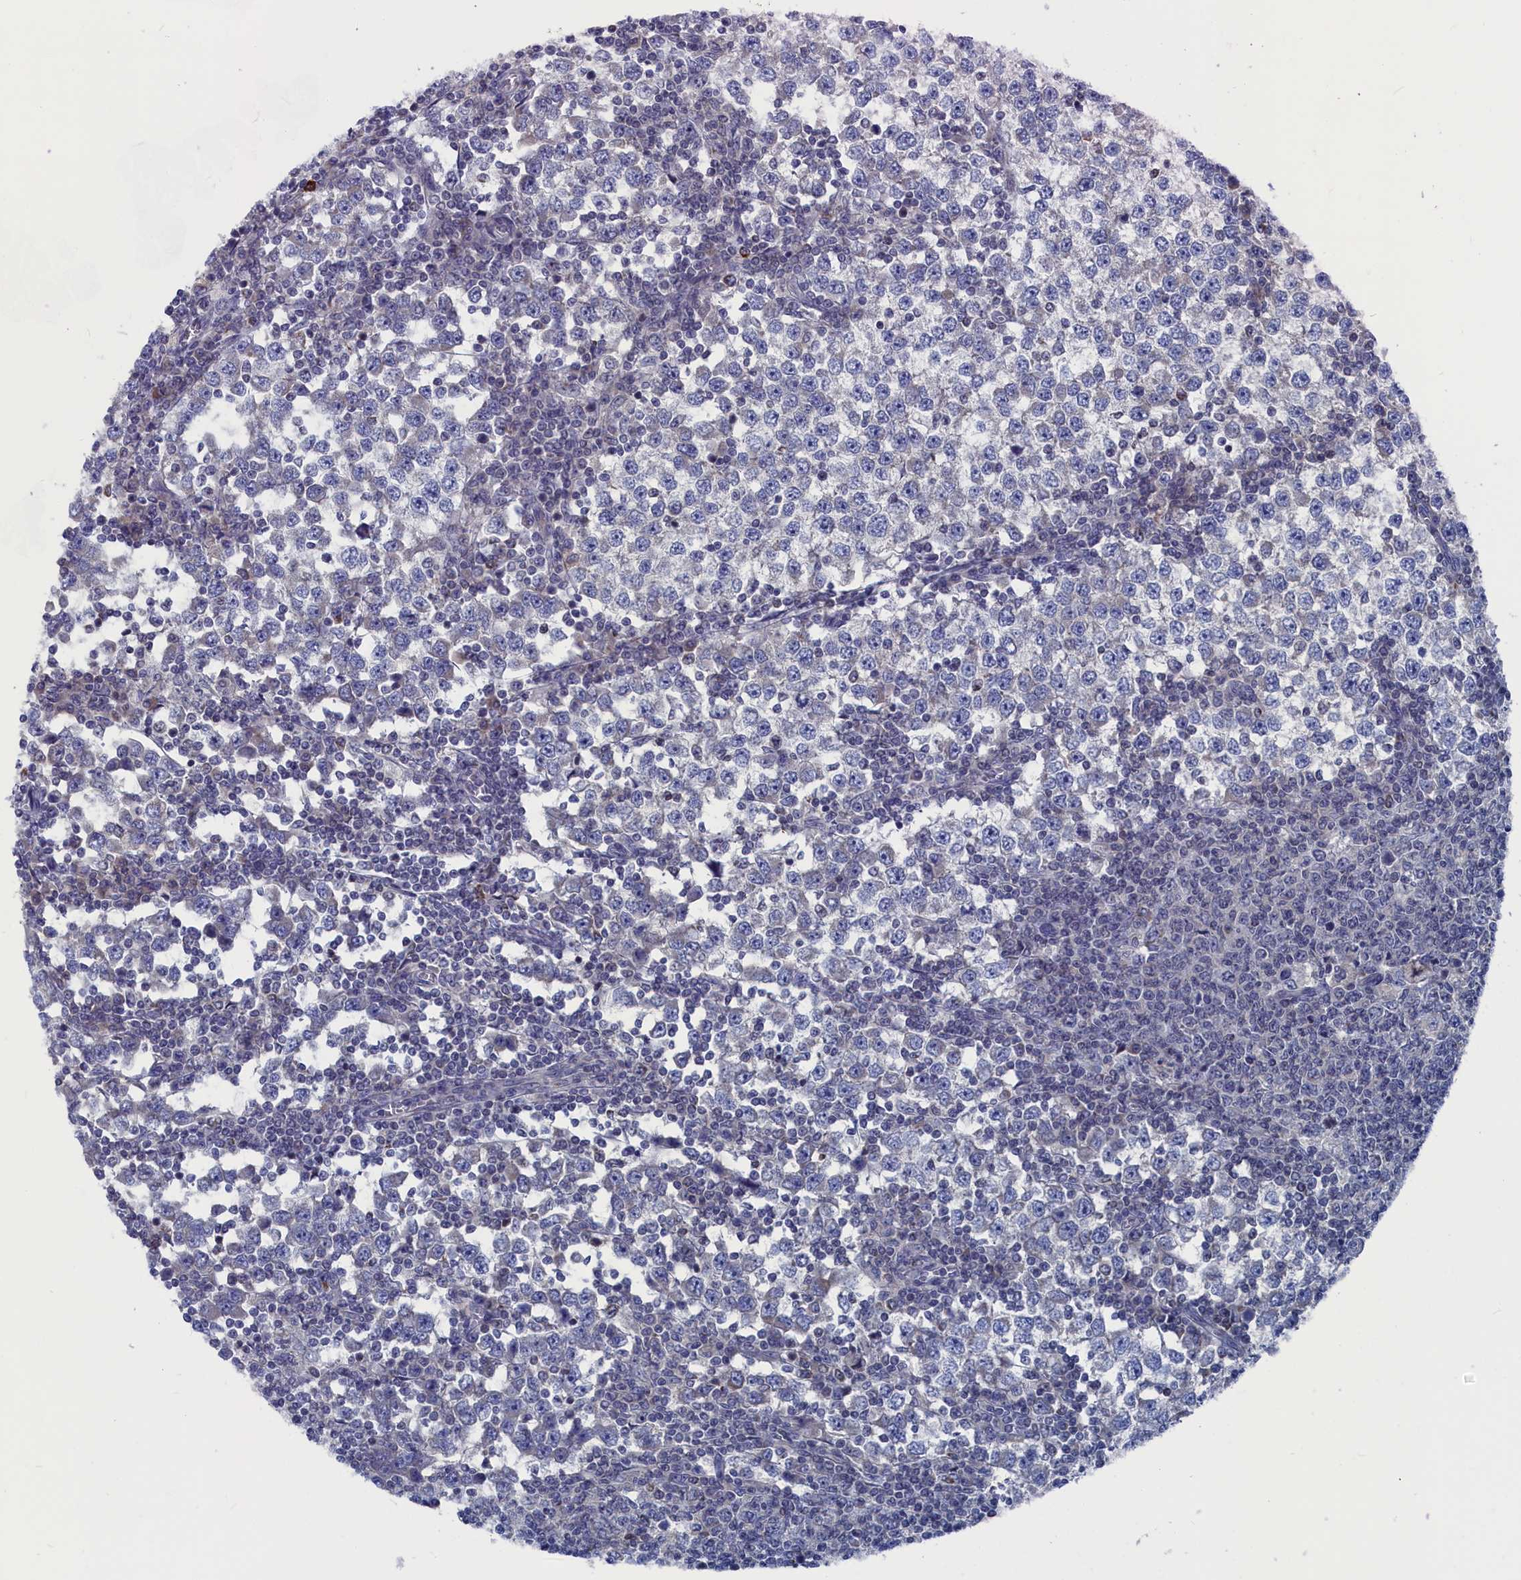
{"staining": {"intensity": "negative", "quantity": "none", "location": "none"}, "tissue": "testis cancer", "cell_type": "Tumor cells", "image_type": "cancer", "snomed": [{"axis": "morphology", "description": "Seminoma, NOS"}, {"axis": "topography", "description": "Testis"}], "caption": "High magnification brightfield microscopy of testis cancer (seminoma) stained with DAB (3,3'-diaminobenzidine) (brown) and counterstained with hematoxylin (blue): tumor cells show no significant expression.", "gene": "CEND1", "patient": {"sex": "male", "age": 65}}